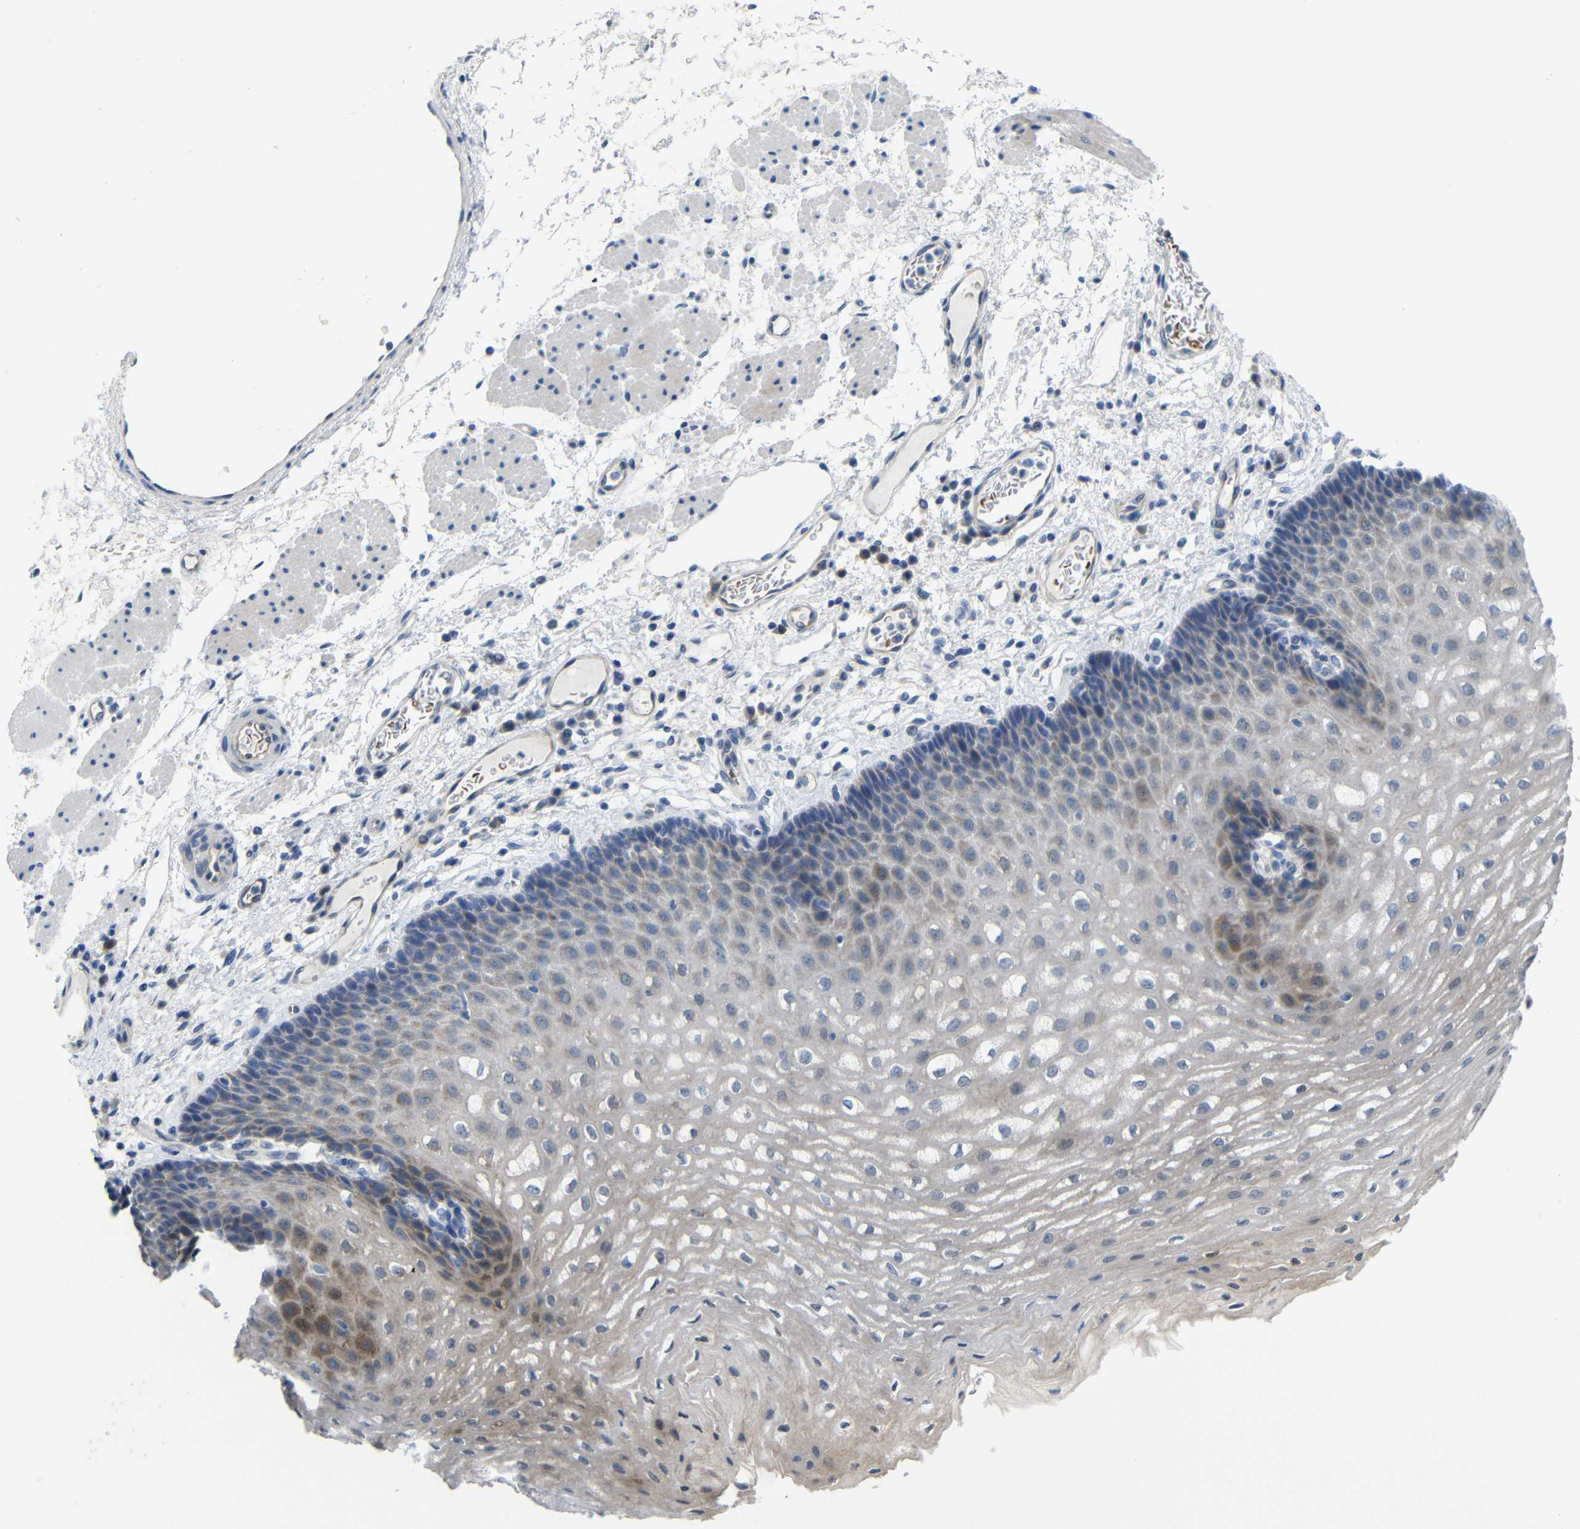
{"staining": {"intensity": "weak", "quantity": "<25%", "location": "cytoplasmic/membranous"}, "tissue": "esophagus", "cell_type": "Squamous epithelial cells", "image_type": "normal", "snomed": [{"axis": "morphology", "description": "Normal tissue, NOS"}, {"axis": "topography", "description": "Esophagus"}], "caption": "High power microscopy micrograph of an IHC histopathology image of benign esophagus, revealing no significant staining in squamous epithelial cells. The staining is performed using DAB (3,3'-diaminobenzidine) brown chromogen with nuclei counter-stained in using hematoxylin.", "gene": "TBC1D32", "patient": {"sex": "male", "age": 54}}